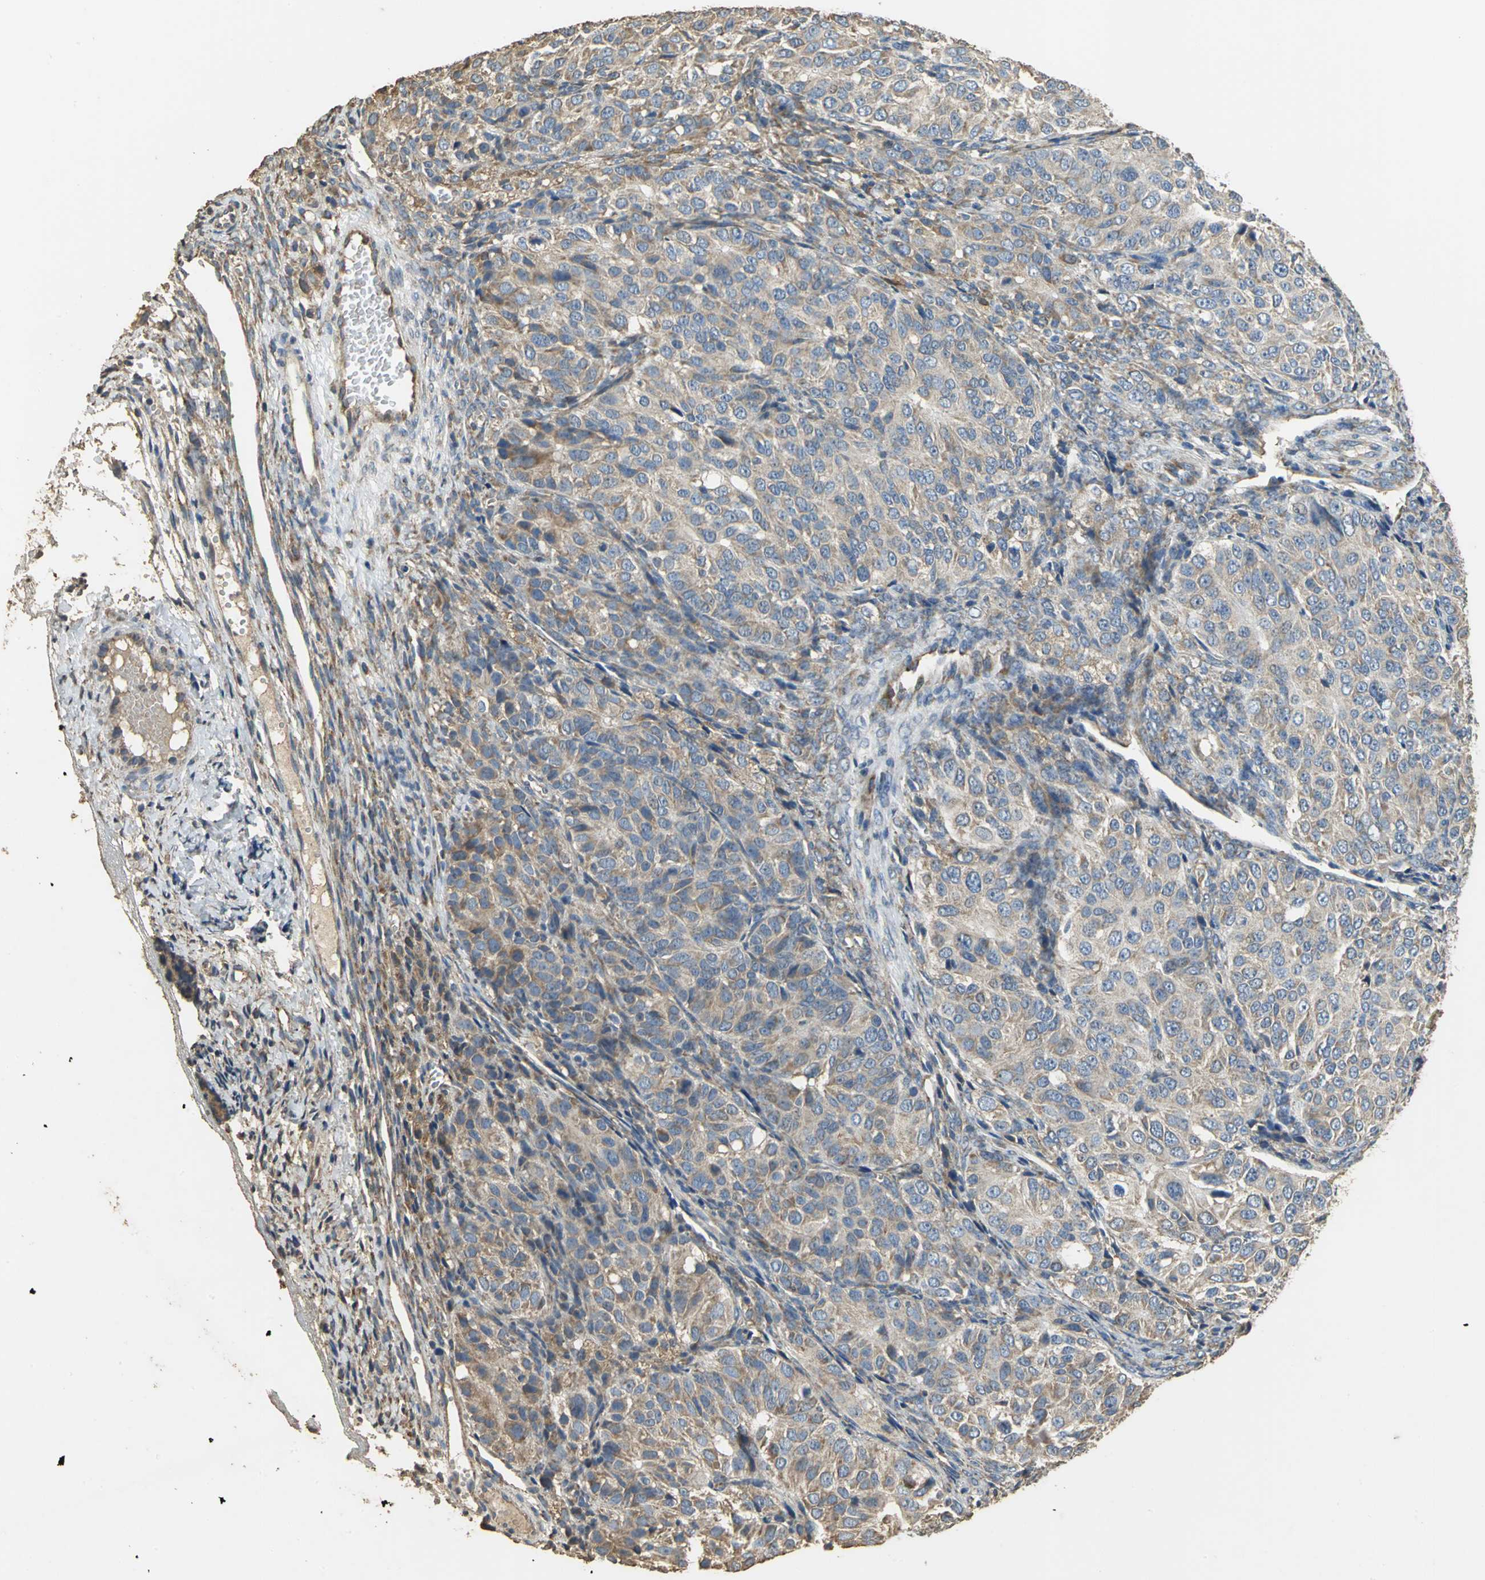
{"staining": {"intensity": "weak", "quantity": ">75%", "location": "cytoplasmic/membranous"}, "tissue": "ovarian cancer", "cell_type": "Tumor cells", "image_type": "cancer", "snomed": [{"axis": "morphology", "description": "Carcinoma, endometroid"}, {"axis": "topography", "description": "Ovary"}], "caption": "Endometroid carcinoma (ovarian) was stained to show a protein in brown. There is low levels of weak cytoplasmic/membranous staining in about >75% of tumor cells. The protein of interest is shown in brown color, while the nuclei are stained blue.", "gene": "ACSL4", "patient": {"sex": "female", "age": 51}}